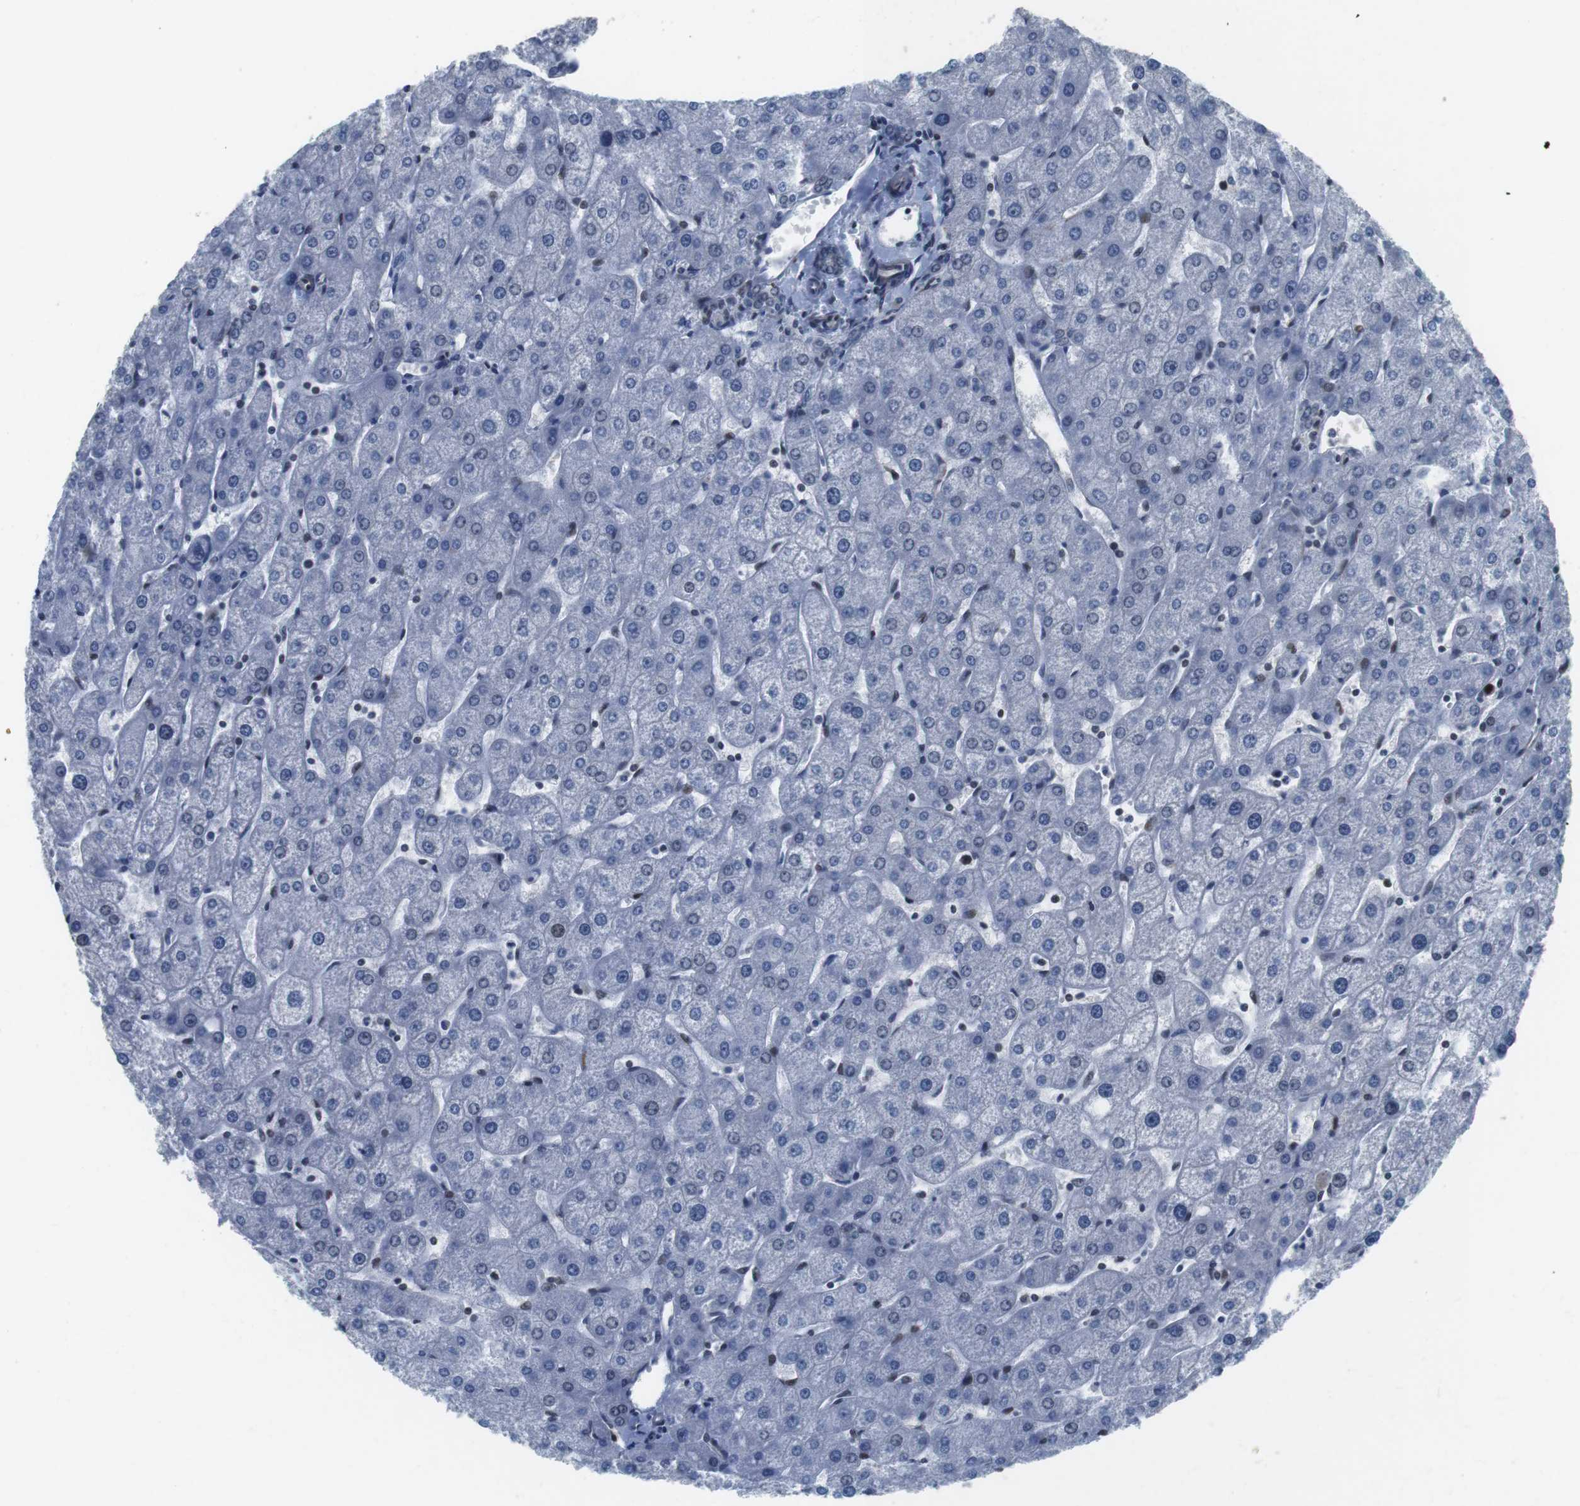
{"staining": {"intensity": "weak", "quantity": "<25%", "location": "cytoplasmic/membranous"}, "tissue": "liver", "cell_type": "Cholangiocytes", "image_type": "normal", "snomed": [{"axis": "morphology", "description": "Normal tissue, NOS"}, {"axis": "topography", "description": "Liver"}], "caption": "Liver stained for a protein using immunohistochemistry demonstrates no staining cholangiocytes.", "gene": "MLH1", "patient": {"sex": "male", "age": 67}}